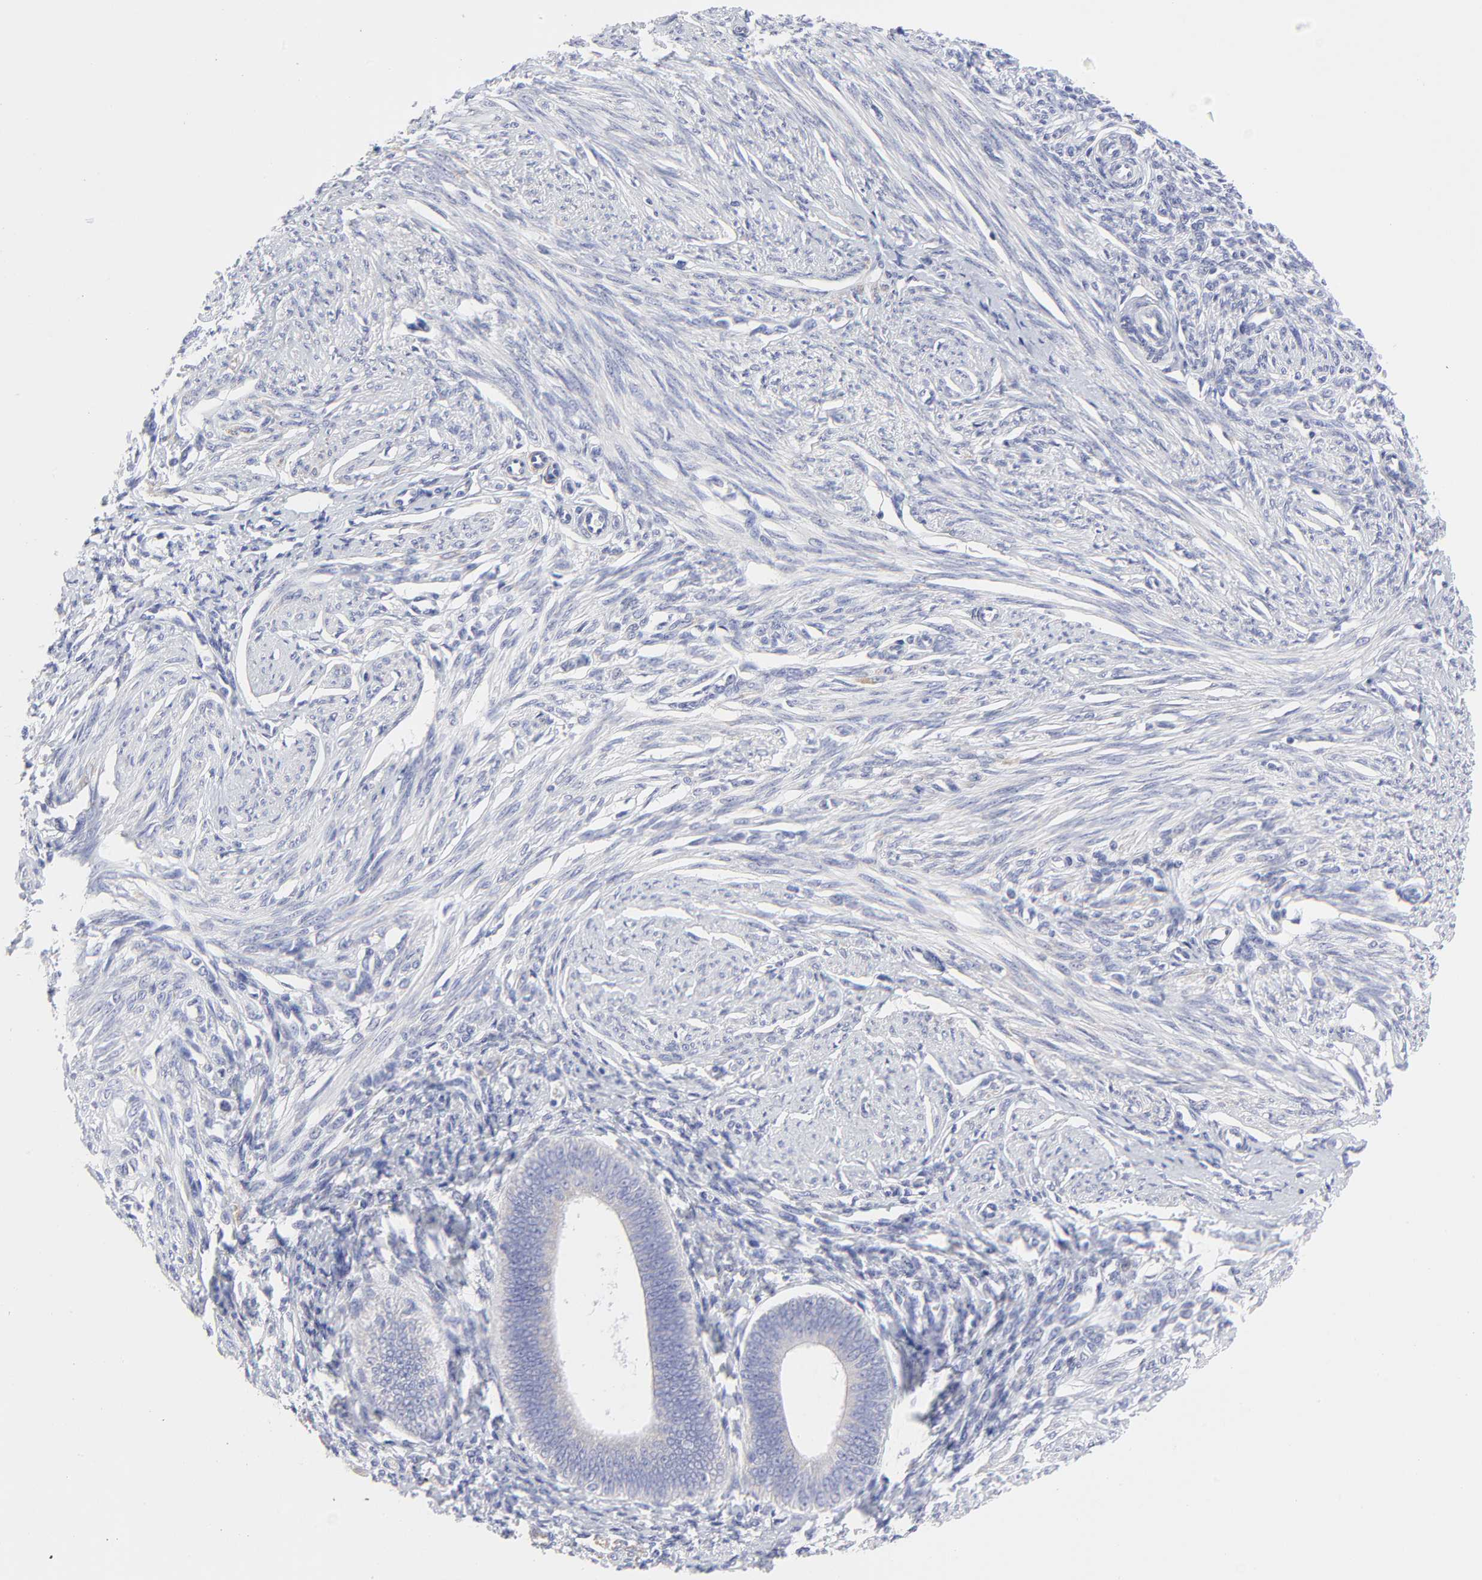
{"staining": {"intensity": "weak", "quantity": "25%-75%", "location": "cytoplasmic/membranous"}, "tissue": "endometrial cancer", "cell_type": "Tumor cells", "image_type": "cancer", "snomed": [{"axis": "morphology", "description": "Adenocarcinoma, NOS"}, {"axis": "topography", "description": "Endometrium"}], "caption": "Immunohistochemical staining of human endometrial cancer (adenocarcinoma) demonstrates low levels of weak cytoplasmic/membranous expression in approximately 25%-75% of tumor cells.", "gene": "DUSP9", "patient": {"sex": "female", "age": 63}}